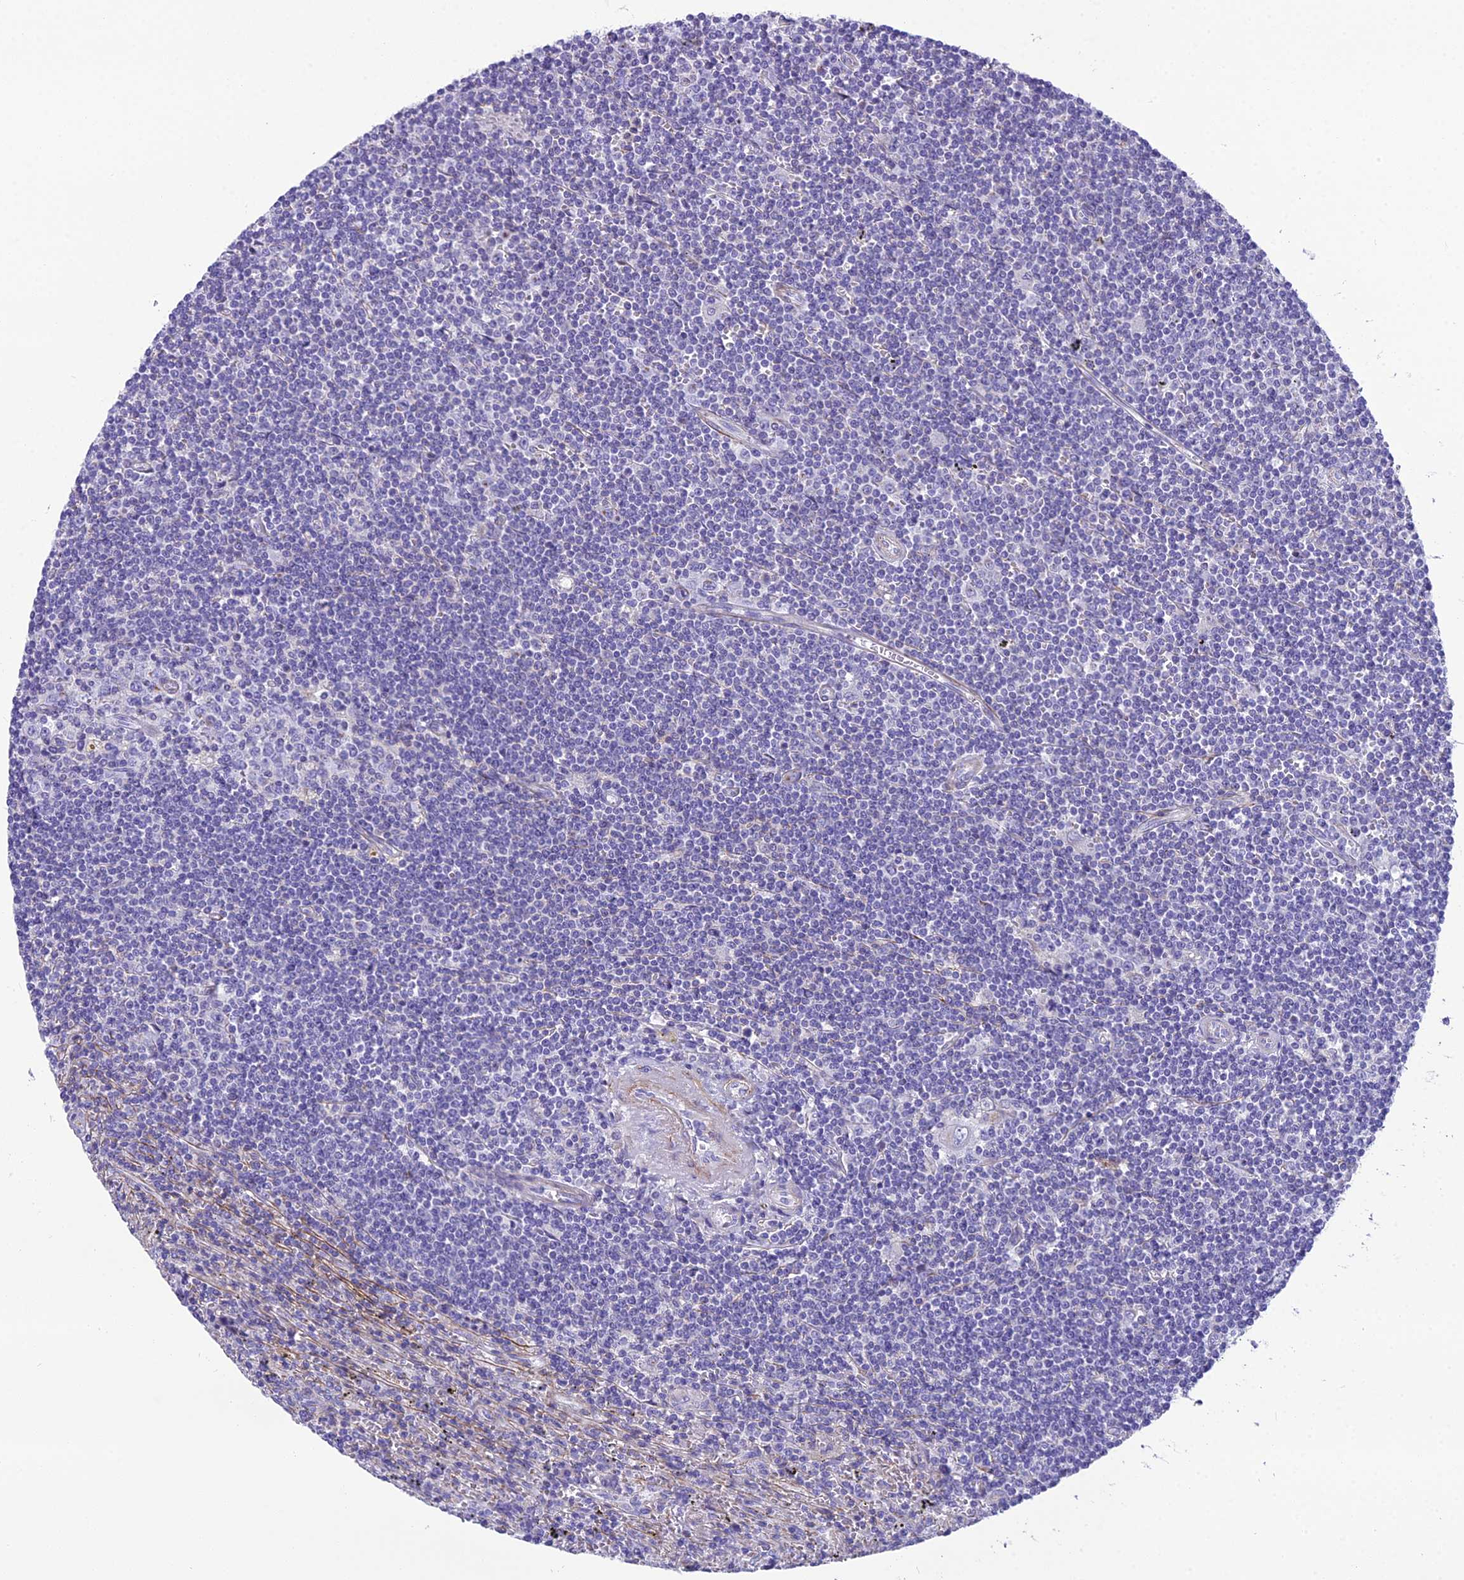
{"staining": {"intensity": "negative", "quantity": "none", "location": "none"}, "tissue": "lymphoma", "cell_type": "Tumor cells", "image_type": "cancer", "snomed": [{"axis": "morphology", "description": "Malignant lymphoma, non-Hodgkin's type, Low grade"}, {"axis": "topography", "description": "Spleen"}], "caption": "The photomicrograph displays no significant expression in tumor cells of low-grade malignant lymphoma, non-Hodgkin's type.", "gene": "GFRA1", "patient": {"sex": "male", "age": 76}}